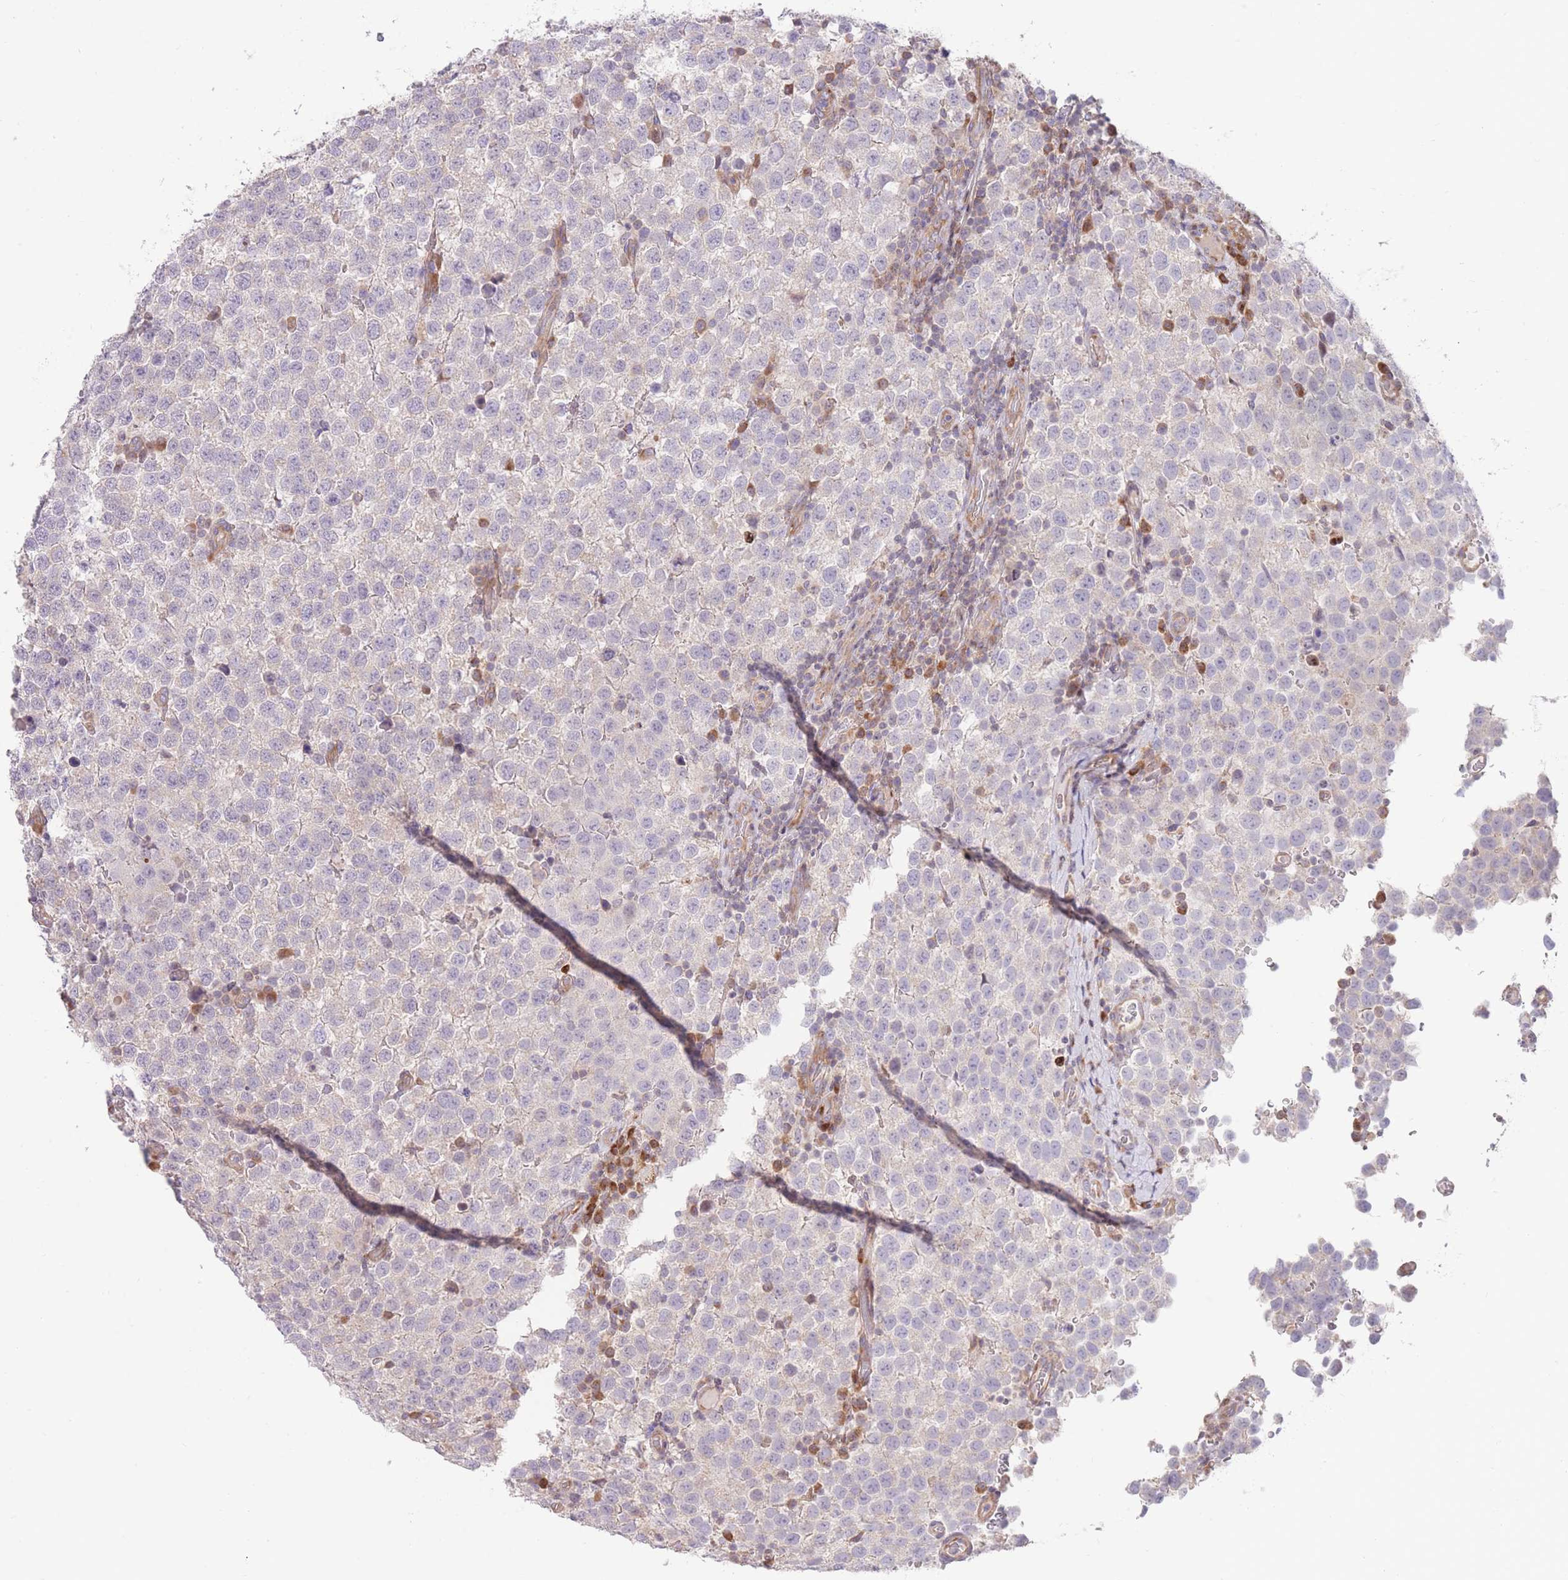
{"staining": {"intensity": "negative", "quantity": "none", "location": "none"}, "tissue": "testis cancer", "cell_type": "Tumor cells", "image_type": "cancer", "snomed": [{"axis": "morphology", "description": "Seminoma, NOS"}, {"axis": "topography", "description": "Testis"}], "caption": "Immunohistochemistry of human testis cancer (seminoma) shows no staining in tumor cells. (Immunohistochemistry, brightfield microscopy, high magnification).", "gene": "BOLA2B", "patient": {"sex": "male", "age": 34}}